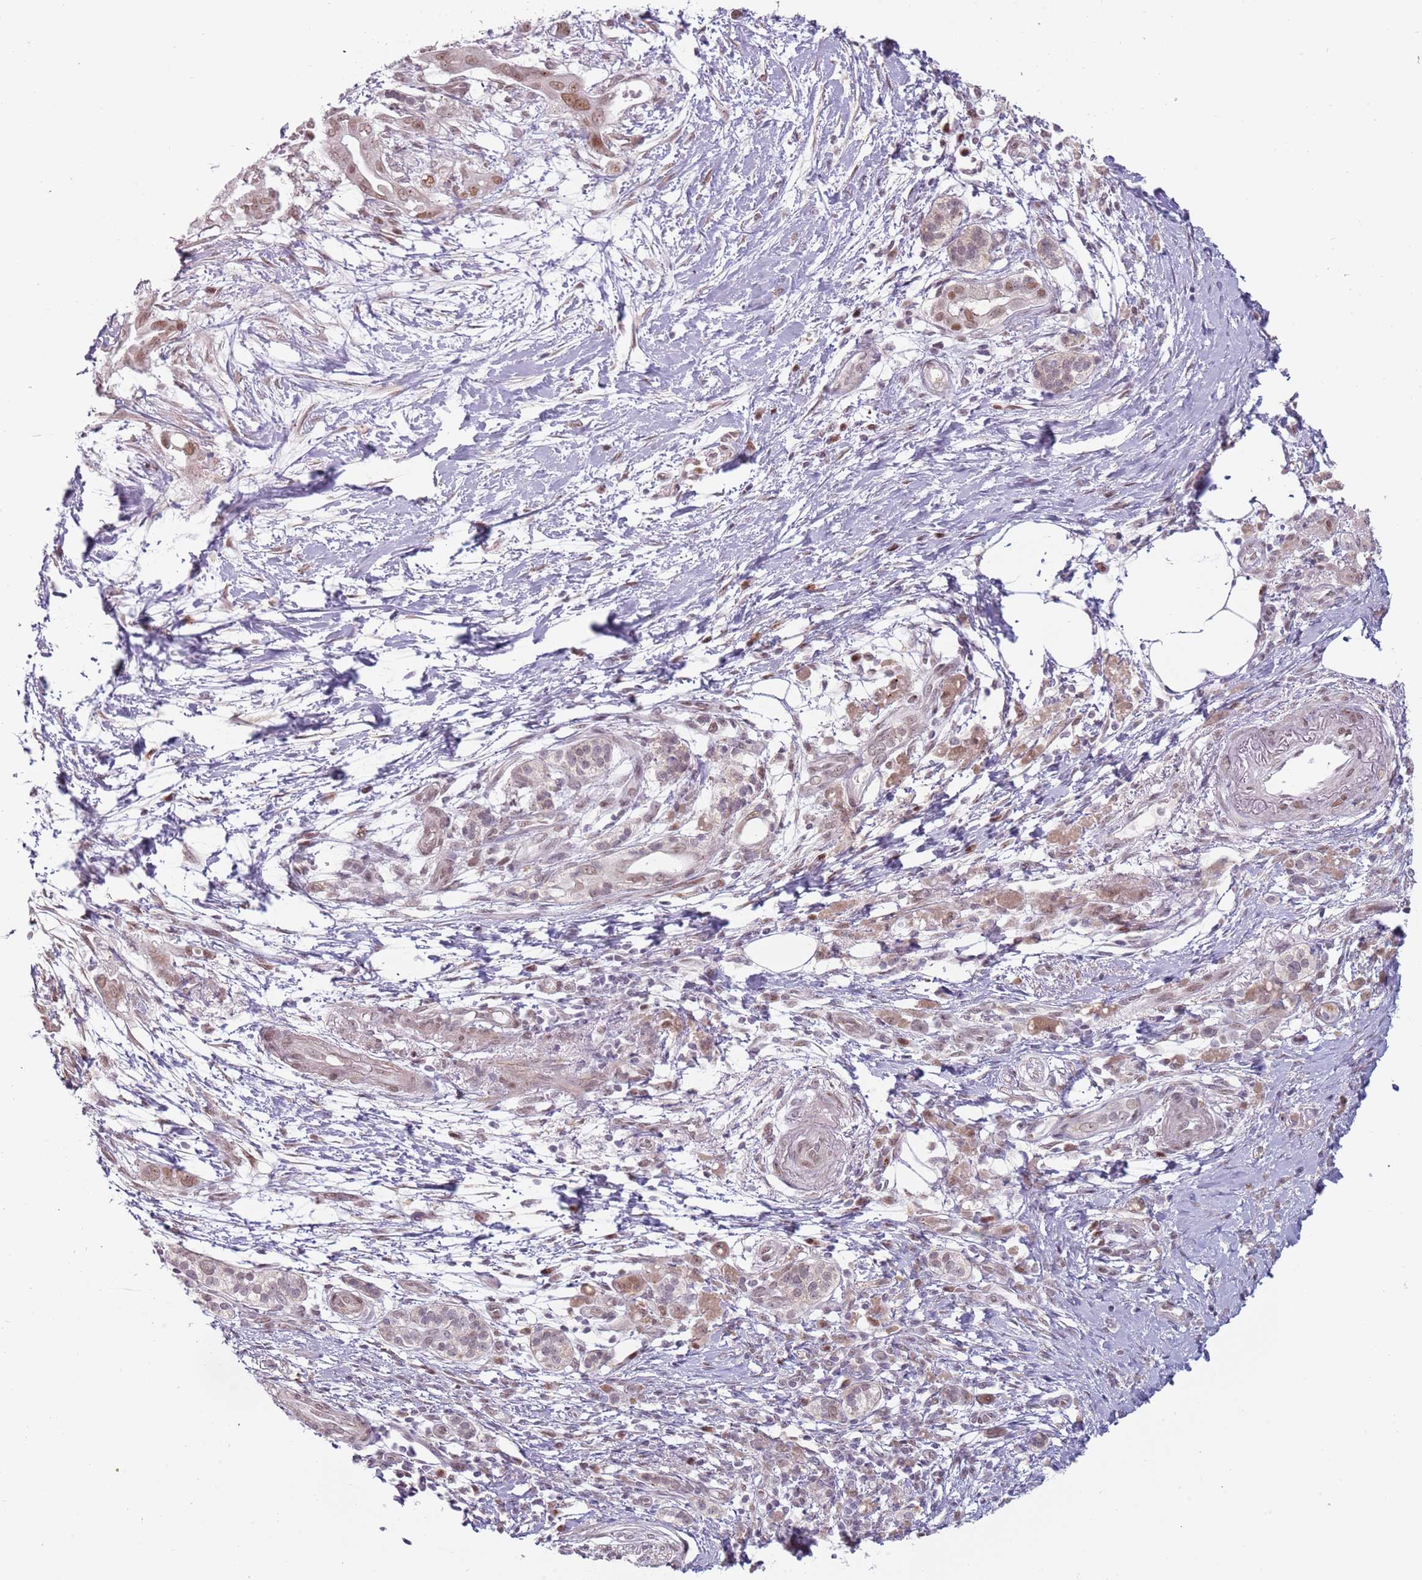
{"staining": {"intensity": "weak", "quantity": ">75%", "location": "nuclear"}, "tissue": "pancreatic cancer", "cell_type": "Tumor cells", "image_type": "cancer", "snomed": [{"axis": "morphology", "description": "Adenocarcinoma, NOS"}, {"axis": "topography", "description": "Pancreas"}], "caption": "Brown immunohistochemical staining in adenocarcinoma (pancreatic) shows weak nuclear expression in about >75% of tumor cells. (IHC, brightfield microscopy, high magnification).", "gene": "REXO4", "patient": {"sex": "male", "age": 71}}